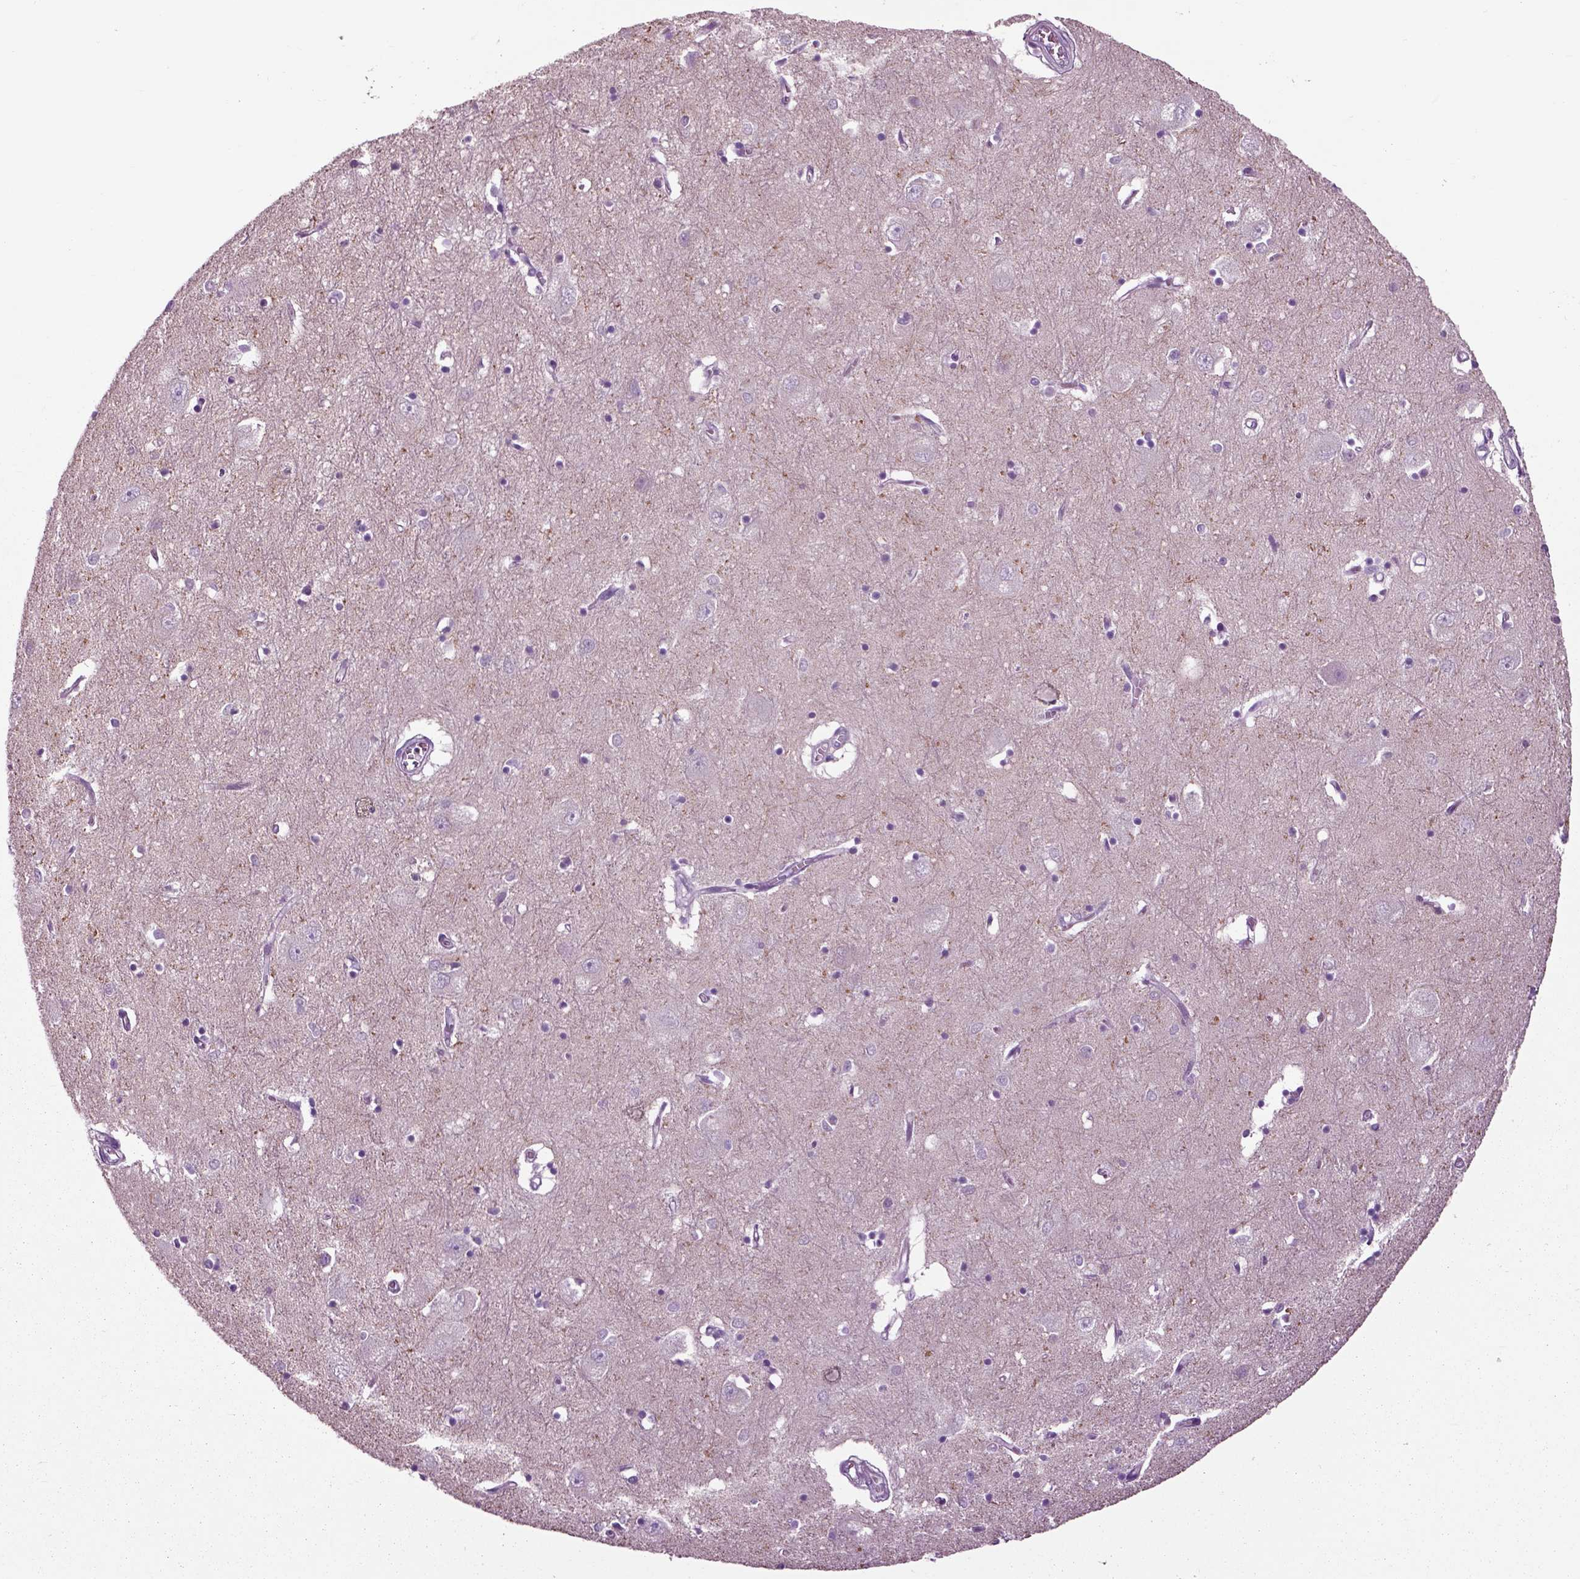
{"staining": {"intensity": "negative", "quantity": "none", "location": "none"}, "tissue": "caudate", "cell_type": "Glial cells", "image_type": "normal", "snomed": [{"axis": "morphology", "description": "Normal tissue, NOS"}, {"axis": "topography", "description": "Lateral ventricle wall"}], "caption": "This is an immunohistochemistry (IHC) photomicrograph of unremarkable human caudate. There is no expression in glial cells.", "gene": "ARHGAP11A", "patient": {"sex": "male", "age": 54}}